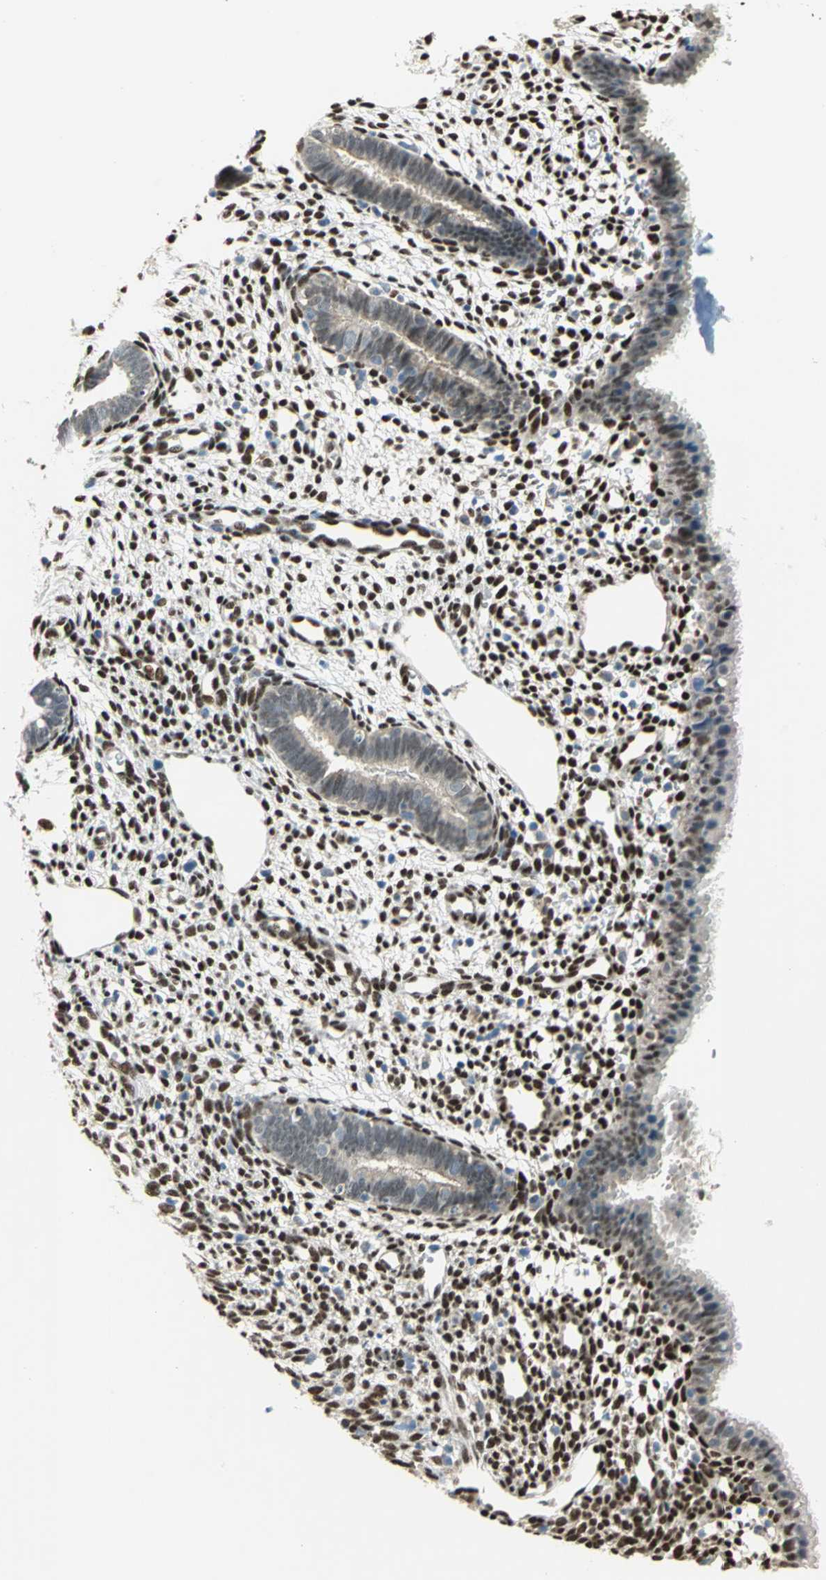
{"staining": {"intensity": "strong", "quantity": ">75%", "location": "nuclear"}, "tissue": "endometrium", "cell_type": "Cells in endometrial stroma", "image_type": "normal", "snomed": [{"axis": "morphology", "description": "Normal tissue, NOS"}, {"axis": "topography", "description": "Endometrium"}], "caption": "High-power microscopy captured an immunohistochemistry (IHC) histopathology image of benign endometrium, revealing strong nuclear expression in about >75% of cells in endometrial stroma. (brown staining indicates protein expression, while blue staining denotes nuclei).", "gene": "RBFOX2", "patient": {"sex": "female", "age": 27}}